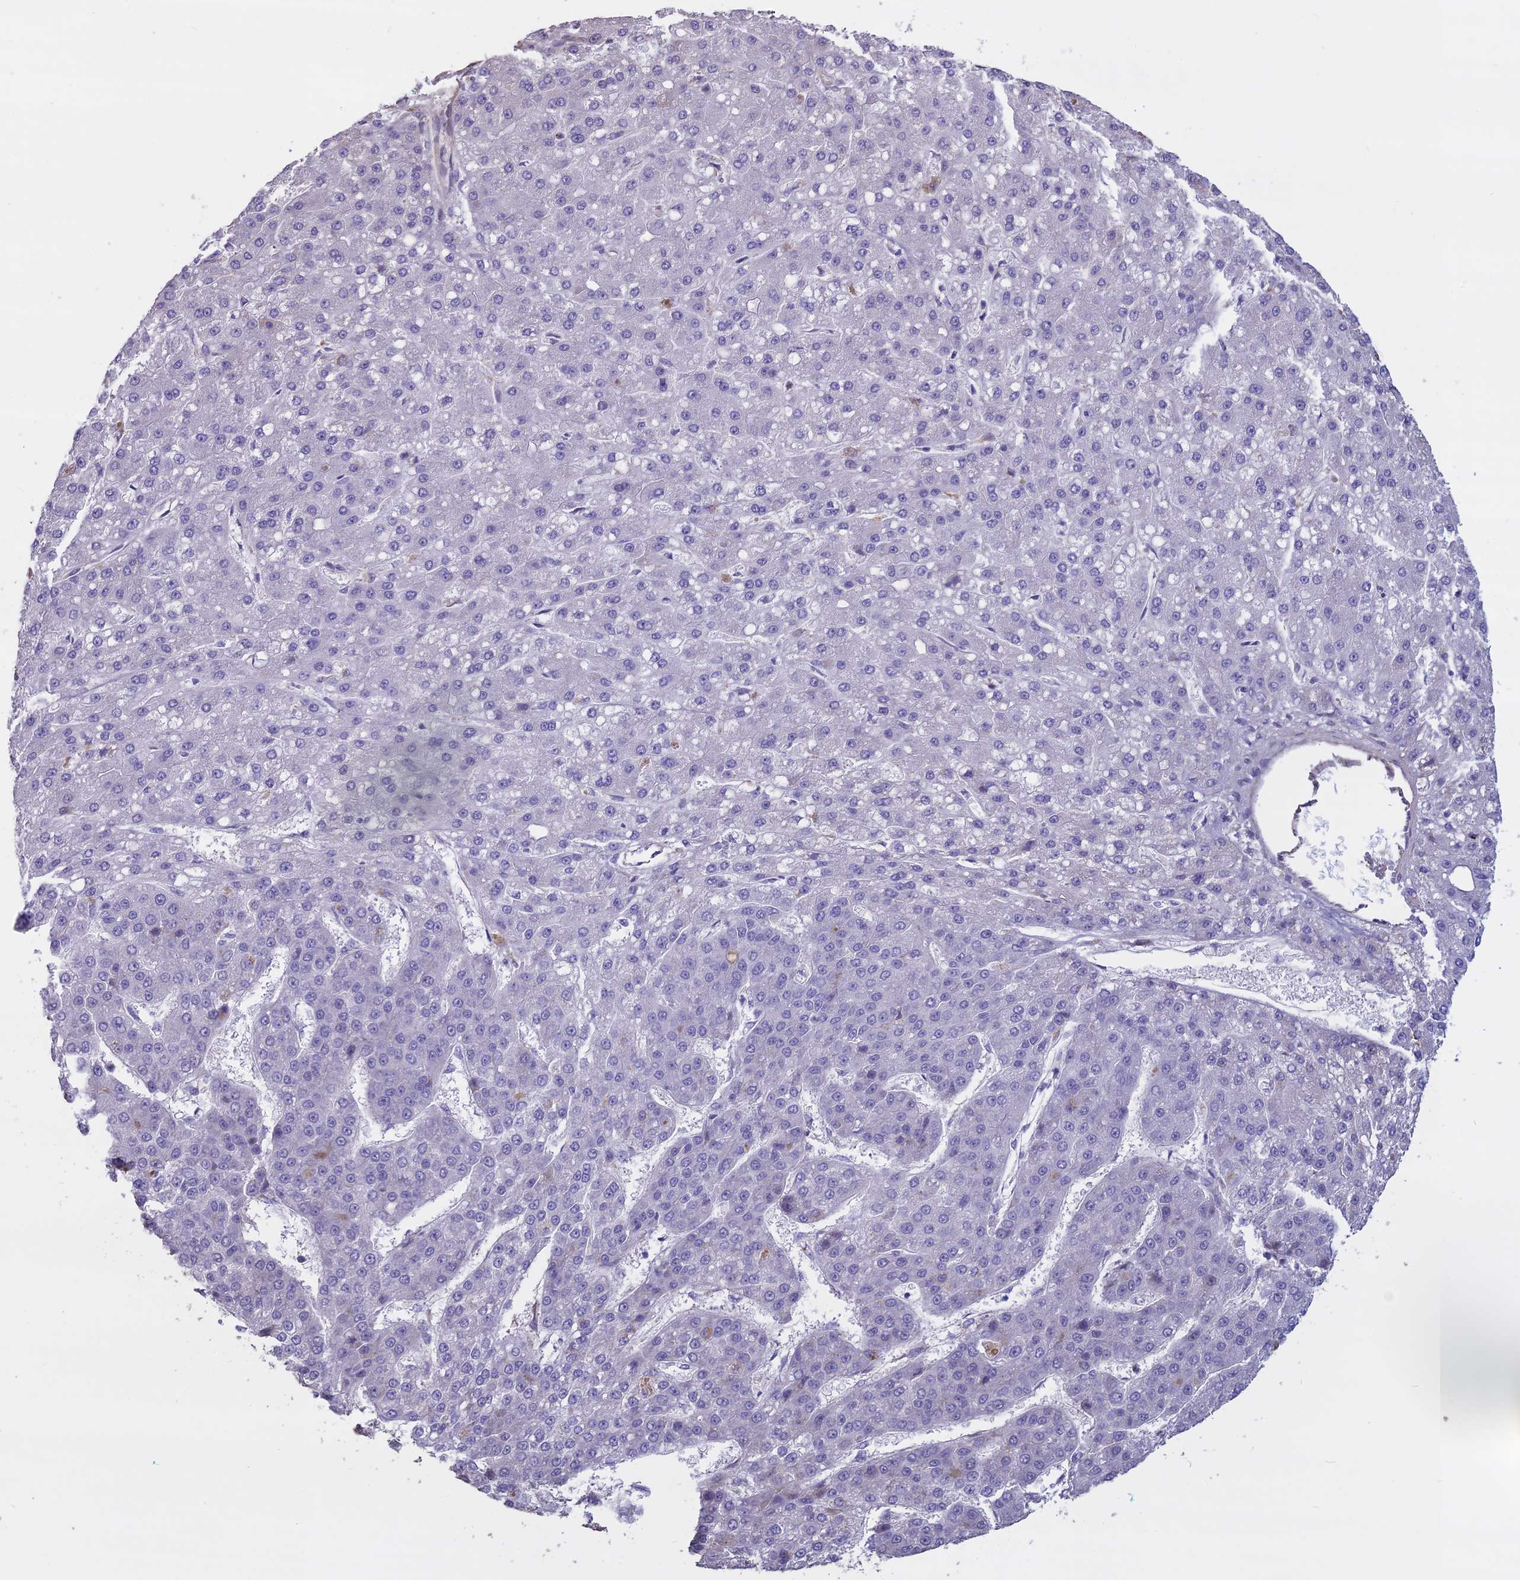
{"staining": {"intensity": "negative", "quantity": "none", "location": "none"}, "tissue": "liver cancer", "cell_type": "Tumor cells", "image_type": "cancer", "snomed": [{"axis": "morphology", "description": "Carcinoma, Hepatocellular, NOS"}, {"axis": "topography", "description": "Liver"}], "caption": "Histopathology image shows no significant protein positivity in tumor cells of liver cancer (hepatocellular carcinoma).", "gene": "CCDC148", "patient": {"sex": "male", "age": 67}}